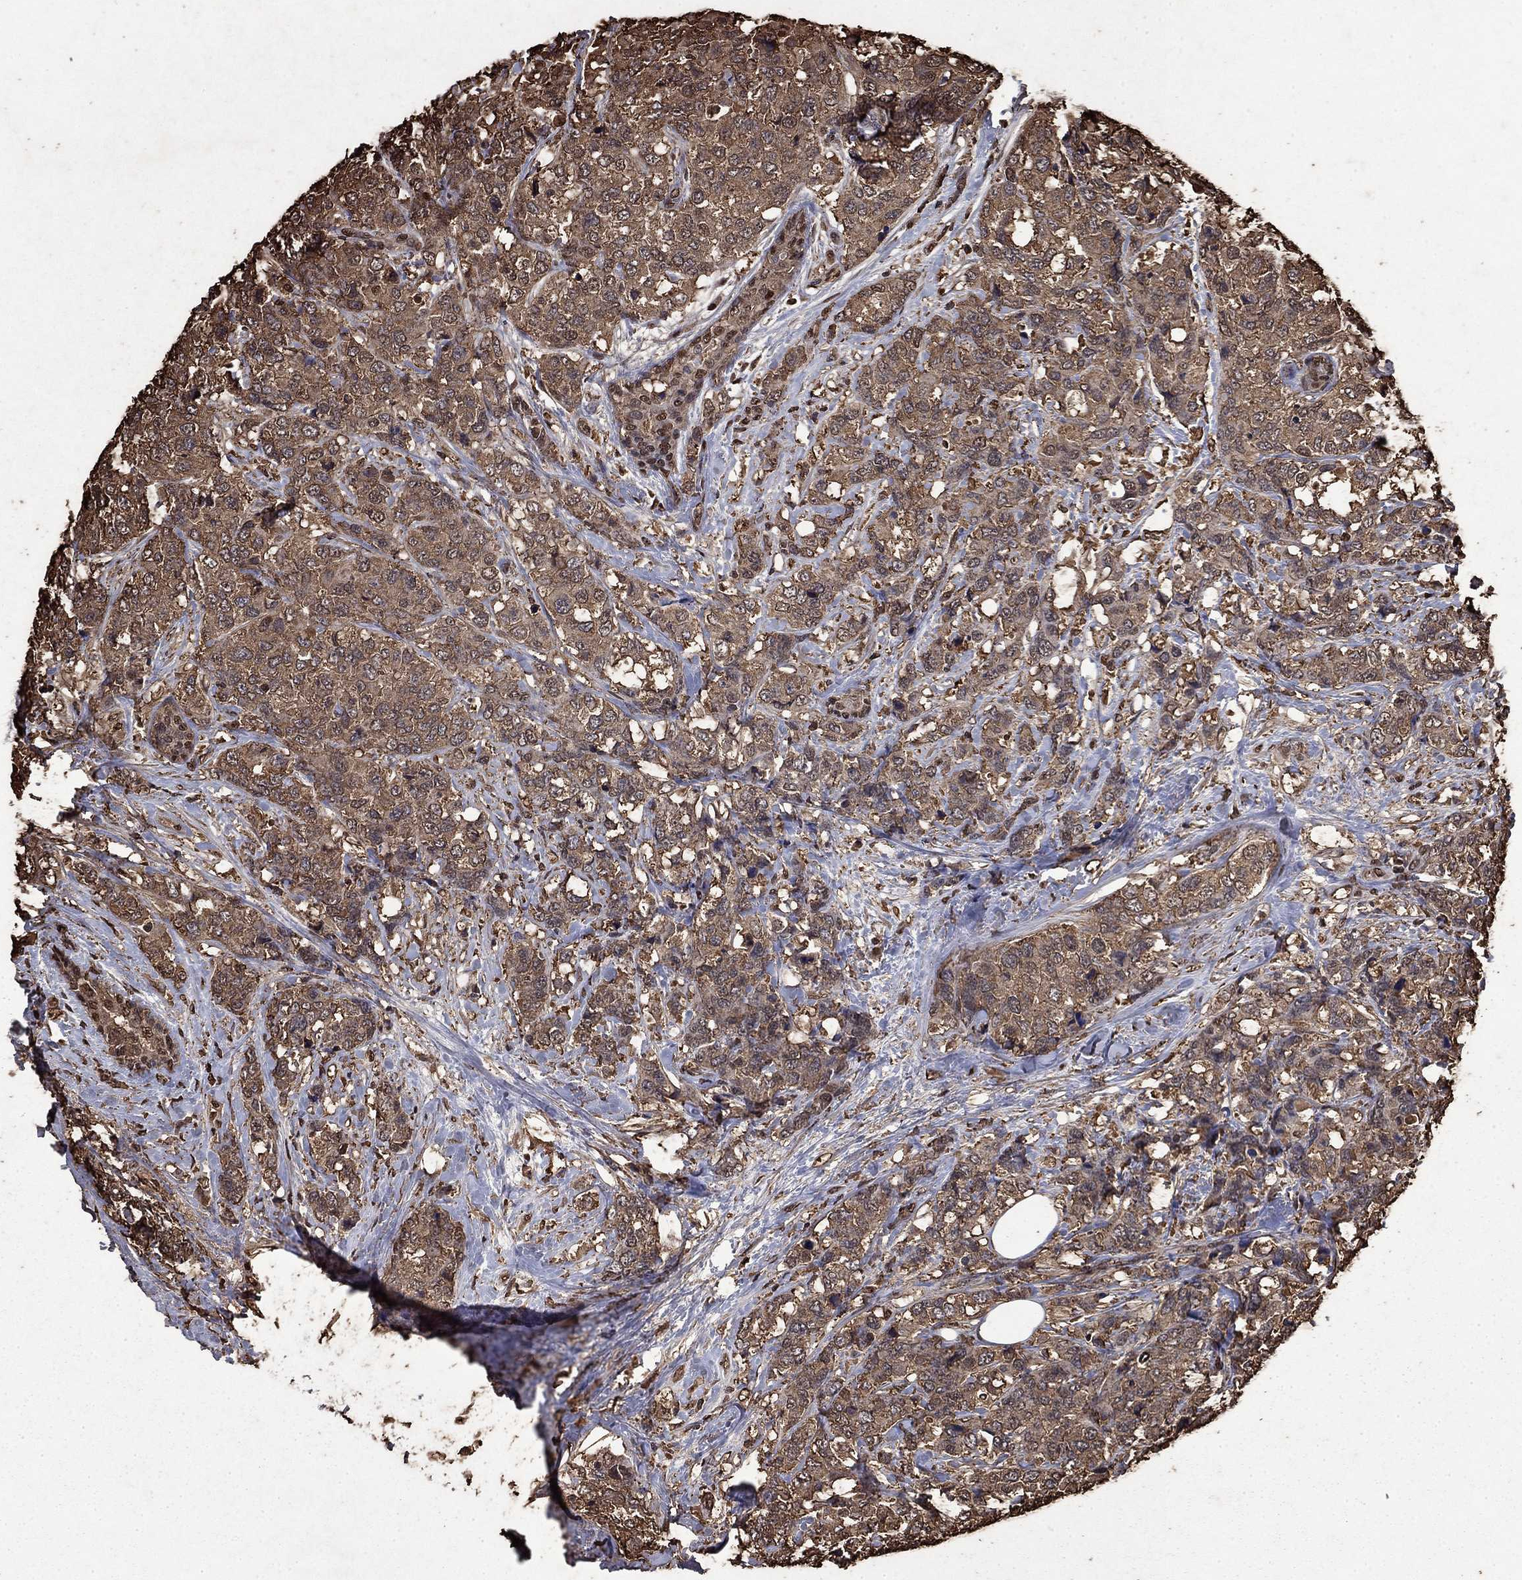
{"staining": {"intensity": "moderate", "quantity": ">75%", "location": "cytoplasmic/membranous"}, "tissue": "breast cancer", "cell_type": "Tumor cells", "image_type": "cancer", "snomed": [{"axis": "morphology", "description": "Lobular carcinoma"}, {"axis": "topography", "description": "Breast"}], "caption": "This photomicrograph shows immunohistochemistry staining of breast lobular carcinoma, with medium moderate cytoplasmic/membranous staining in approximately >75% of tumor cells.", "gene": "GAPDH", "patient": {"sex": "female", "age": 59}}